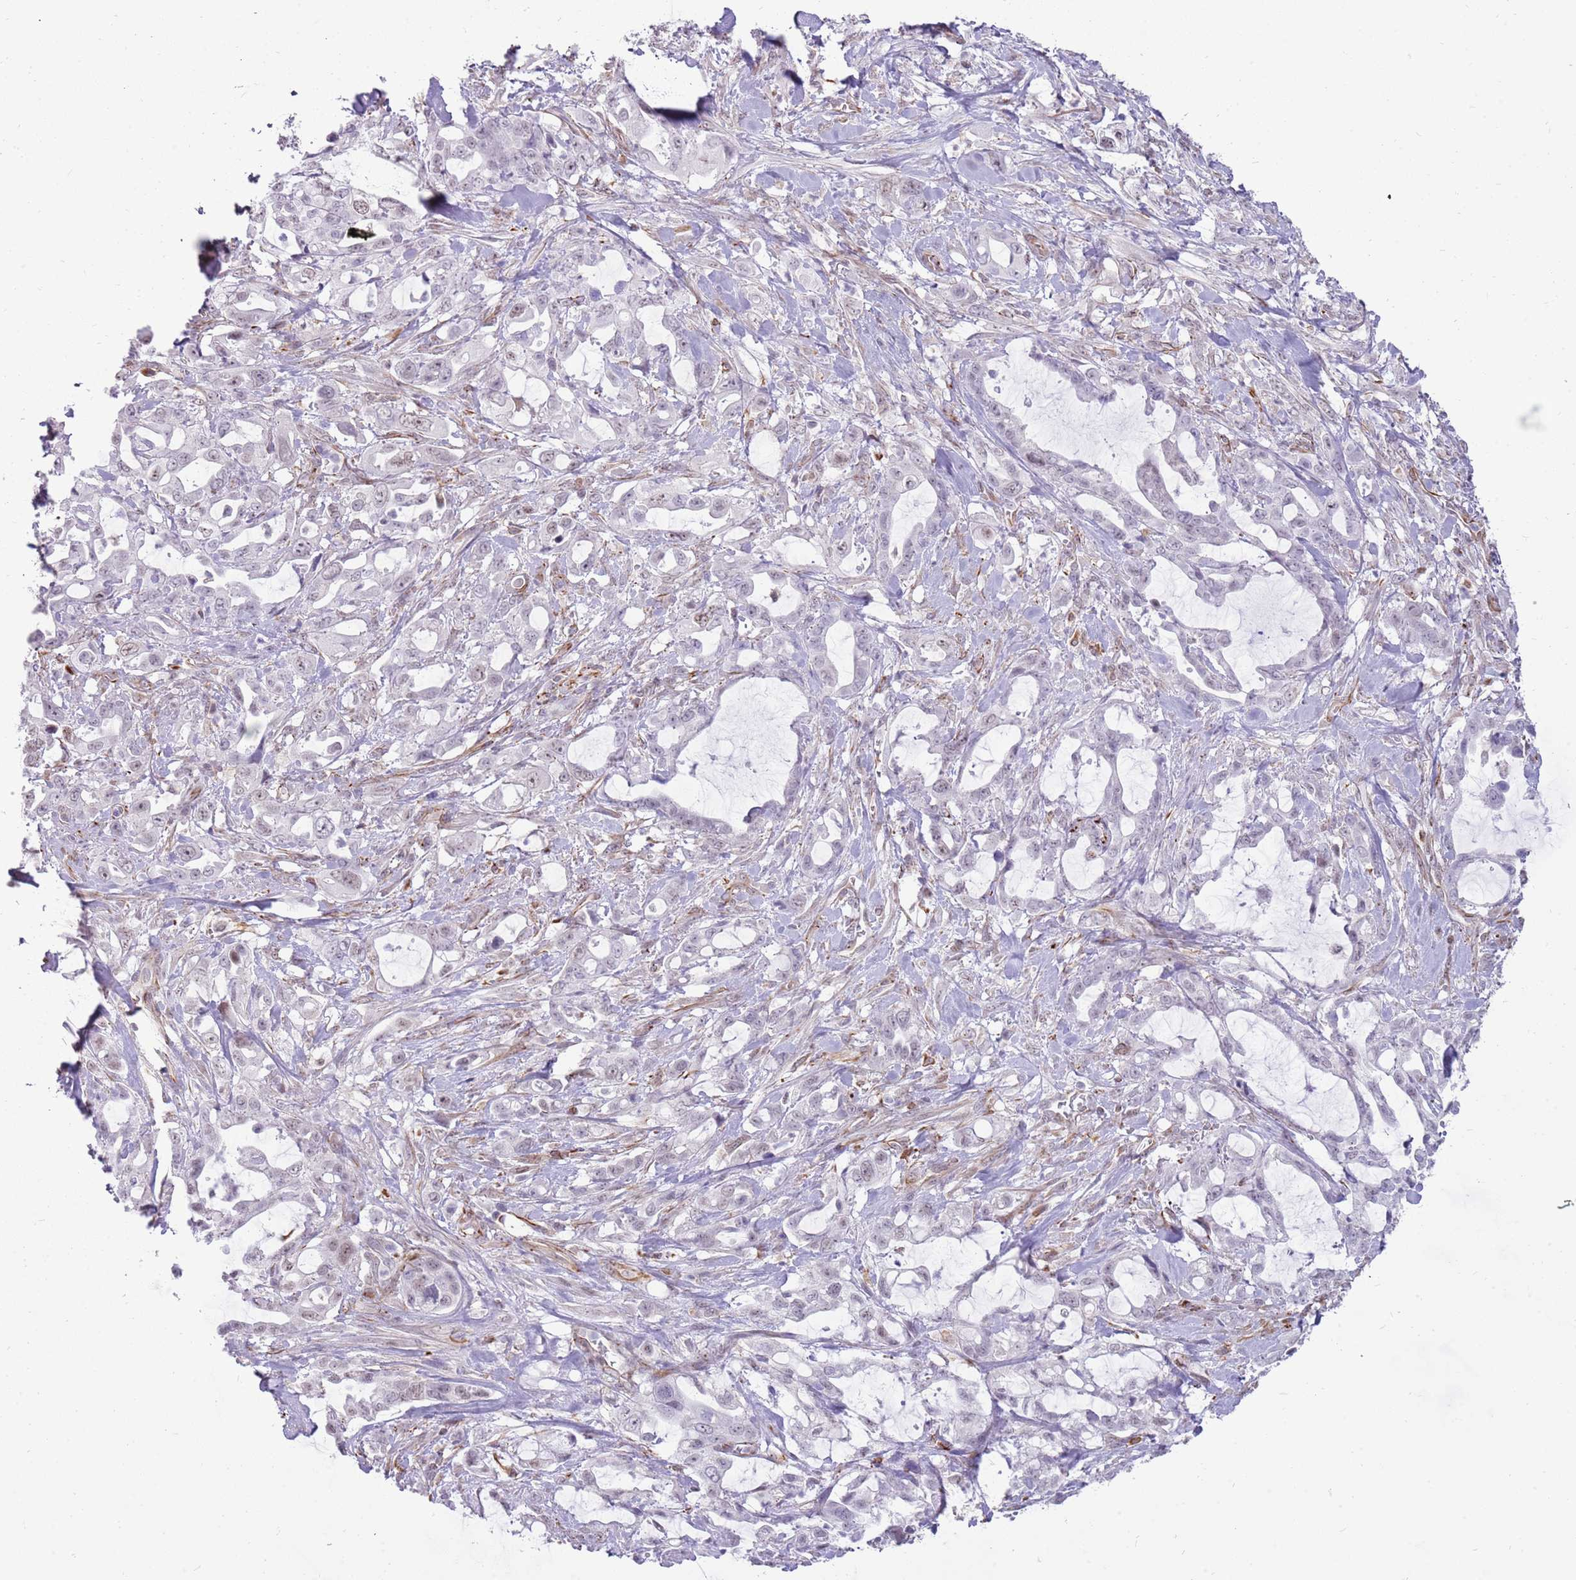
{"staining": {"intensity": "weak", "quantity": "<25%", "location": "nuclear"}, "tissue": "pancreatic cancer", "cell_type": "Tumor cells", "image_type": "cancer", "snomed": [{"axis": "morphology", "description": "Adenocarcinoma, NOS"}, {"axis": "topography", "description": "Pancreas"}], "caption": "Protein analysis of pancreatic cancer (adenocarcinoma) demonstrates no significant expression in tumor cells.", "gene": "NBPF3", "patient": {"sex": "female", "age": 61}}